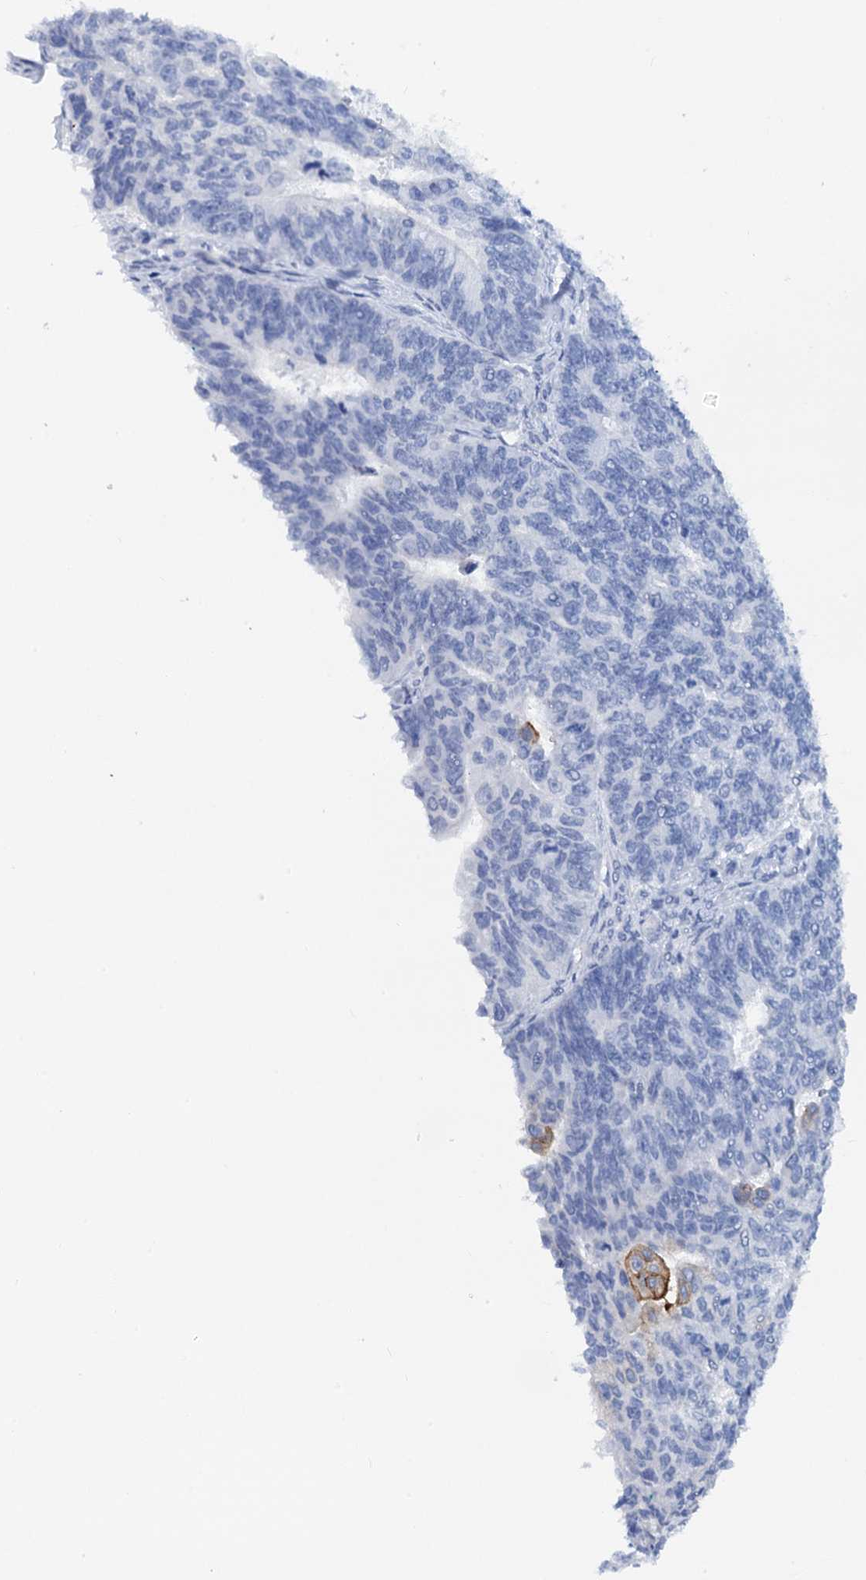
{"staining": {"intensity": "negative", "quantity": "none", "location": "none"}, "tissue": "endometrial cancer", "cell_type": "Tumor cells", "image_type": "cancer", "snomed": [{"axis": "morphology", "description": "Adenocarcinoma, NOS"}, {"axis": "topography", "description": "Endometrium"}], "caption": "Human endometrial adenocarcinoma stained for a protein using immunohistochemistry (IHC) shows no staining in tumor cells.", "gene": "LYPD3", "patient": {"sex": "female", "age": 32}}